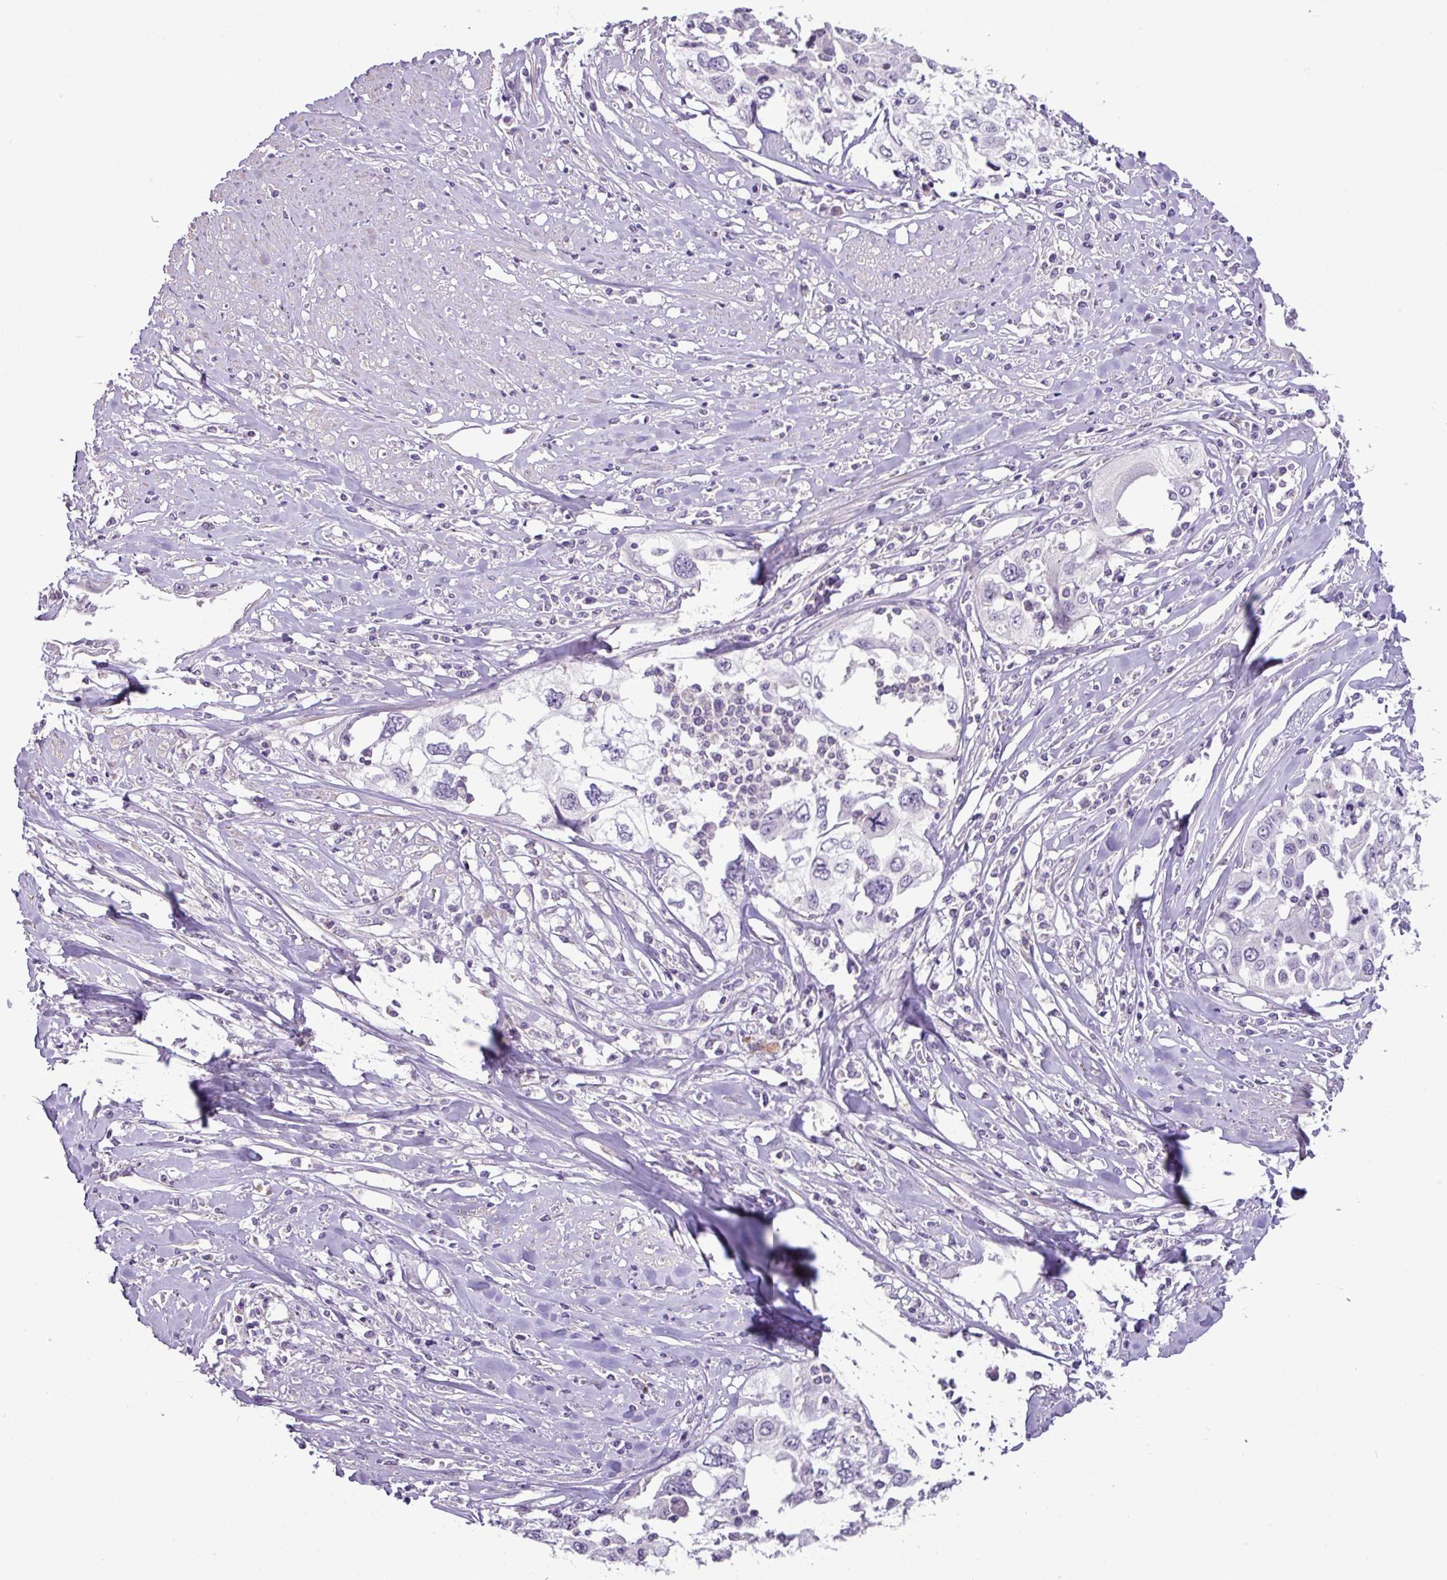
{"staining": {"intensity": "negative", "quantity": "none", "location": "none"}, "tissue": "cervical cancer", "cell_type": "Tumor cells", "image_type": "cancer", "snomed": [{"axis": "morphology", "description": "Squamous cell carcinoma, NOS"}, {"axis": "topography", "description": "Cervix"}], "caption": "This is an IHC image of squamous cell carcinoma (cervical). There is no expression in tumor cells.", "gene": "DNAJB13", "patient": {"sex": "female", "age": 31}}